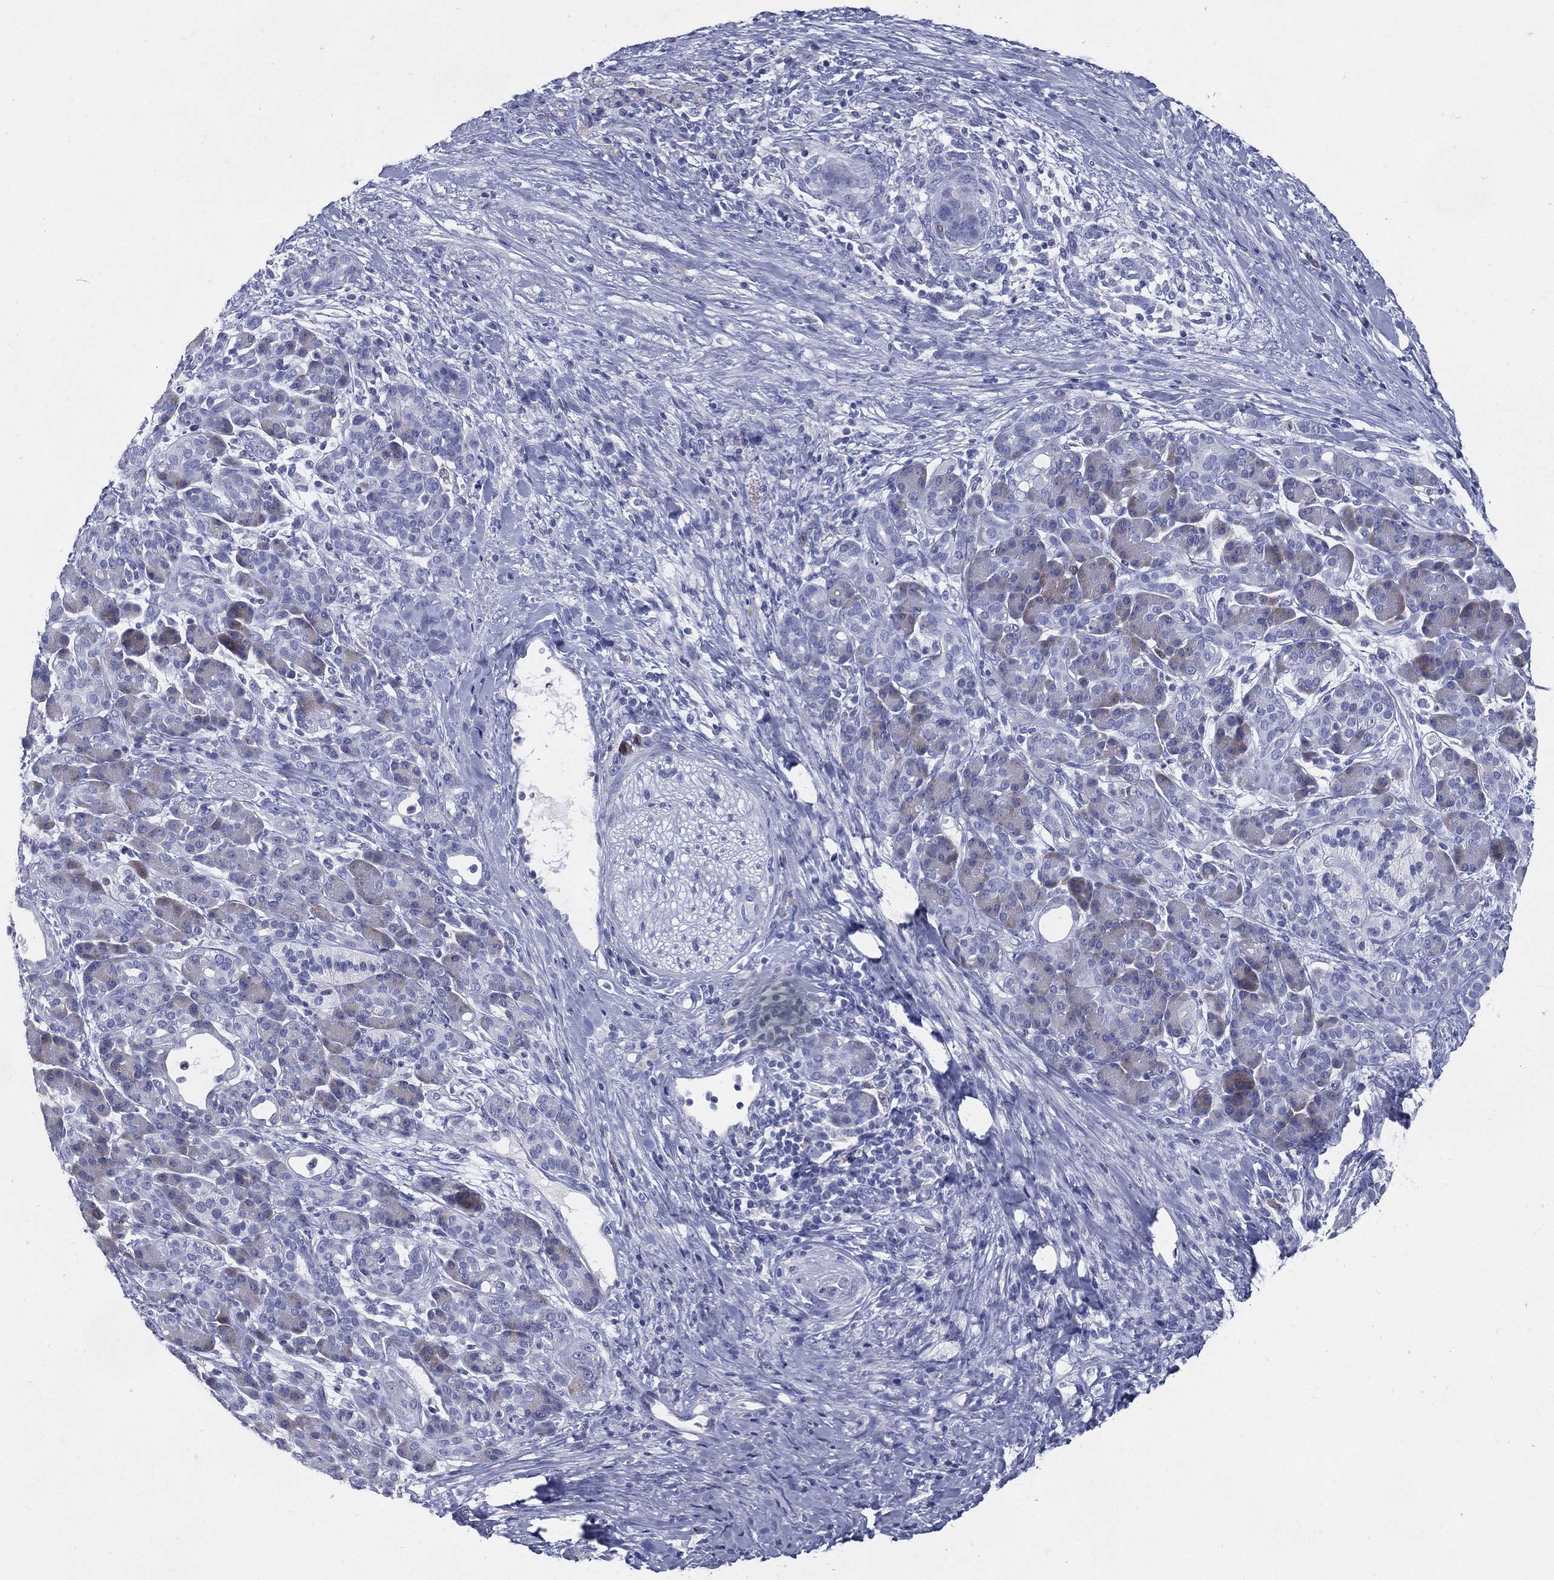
{"staining": {"intensity": "negative", "quantity": "none", "location": "none"}, "tissue": "pancreatic cancer", "cell_type": "Tumor cells", "image_type": "cancer", "snomed": [{"axis": "morphology", "description": "Adenocarcinoma, NOS"}, {"axis": "topography", "description": "Pancreas"}], "caption": "Human pancreatic adenocarcinoma stained for a protein using IHC demonstrates no staining in tumor cells.", "gene": "KIF2C", "patient": {"sex": "male", "age": 44}}